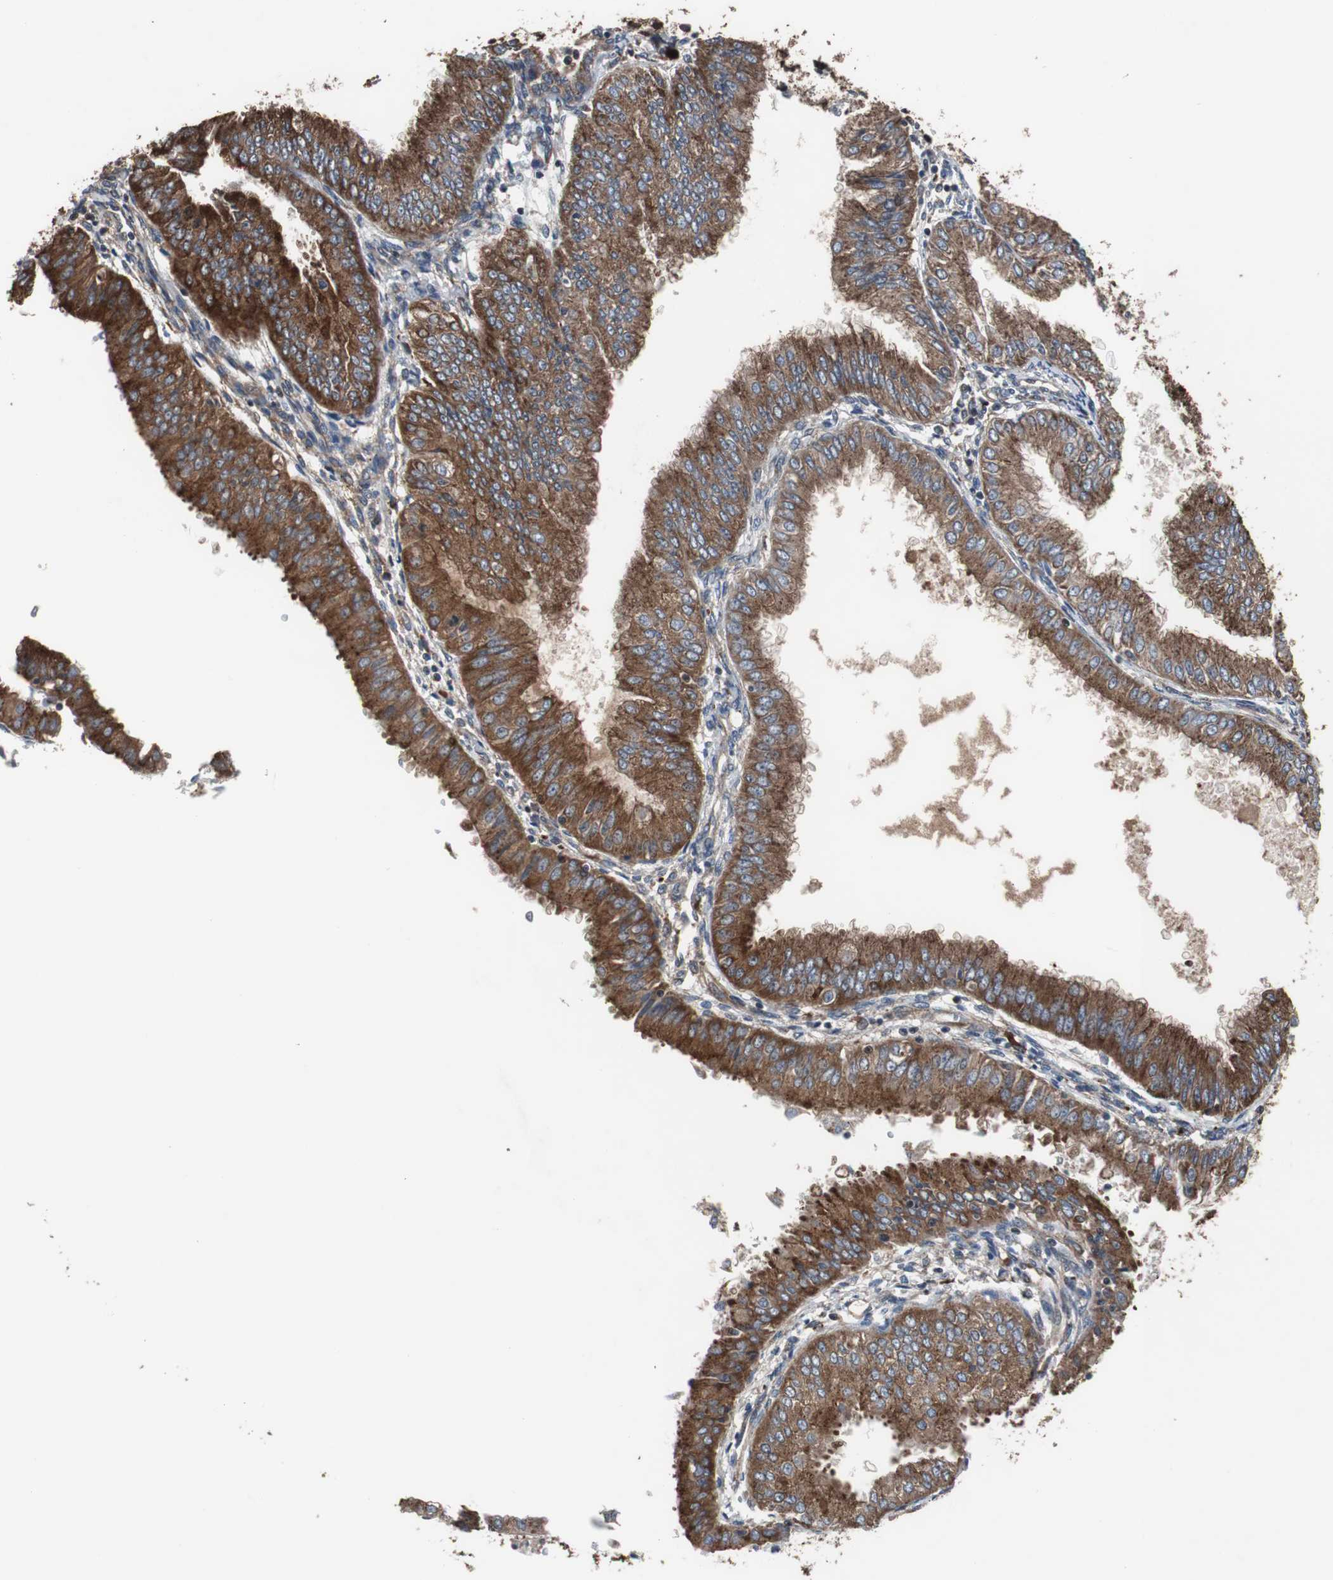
{"staining": {"intensity": "strong", "quantity": ">75%", "location": "cytoplasmic/membranous"}, "tissue": "endometrial cancer", "cell_type": "Tumor cells", "image_type": "cancer", "snomed": [{"axis": "morphology", "description": "Adenocarcinoma, NOS"}, {"axis": "topography", "description": "Endometrium"}], "caption": "IHC of human endometrial adenocarcinoma shows high levels of strong cytoplasmic/membranous positivity in about >75% of tumor cells.", "gene": "USP10", "patient": {"sex": "female", "age": 53}}